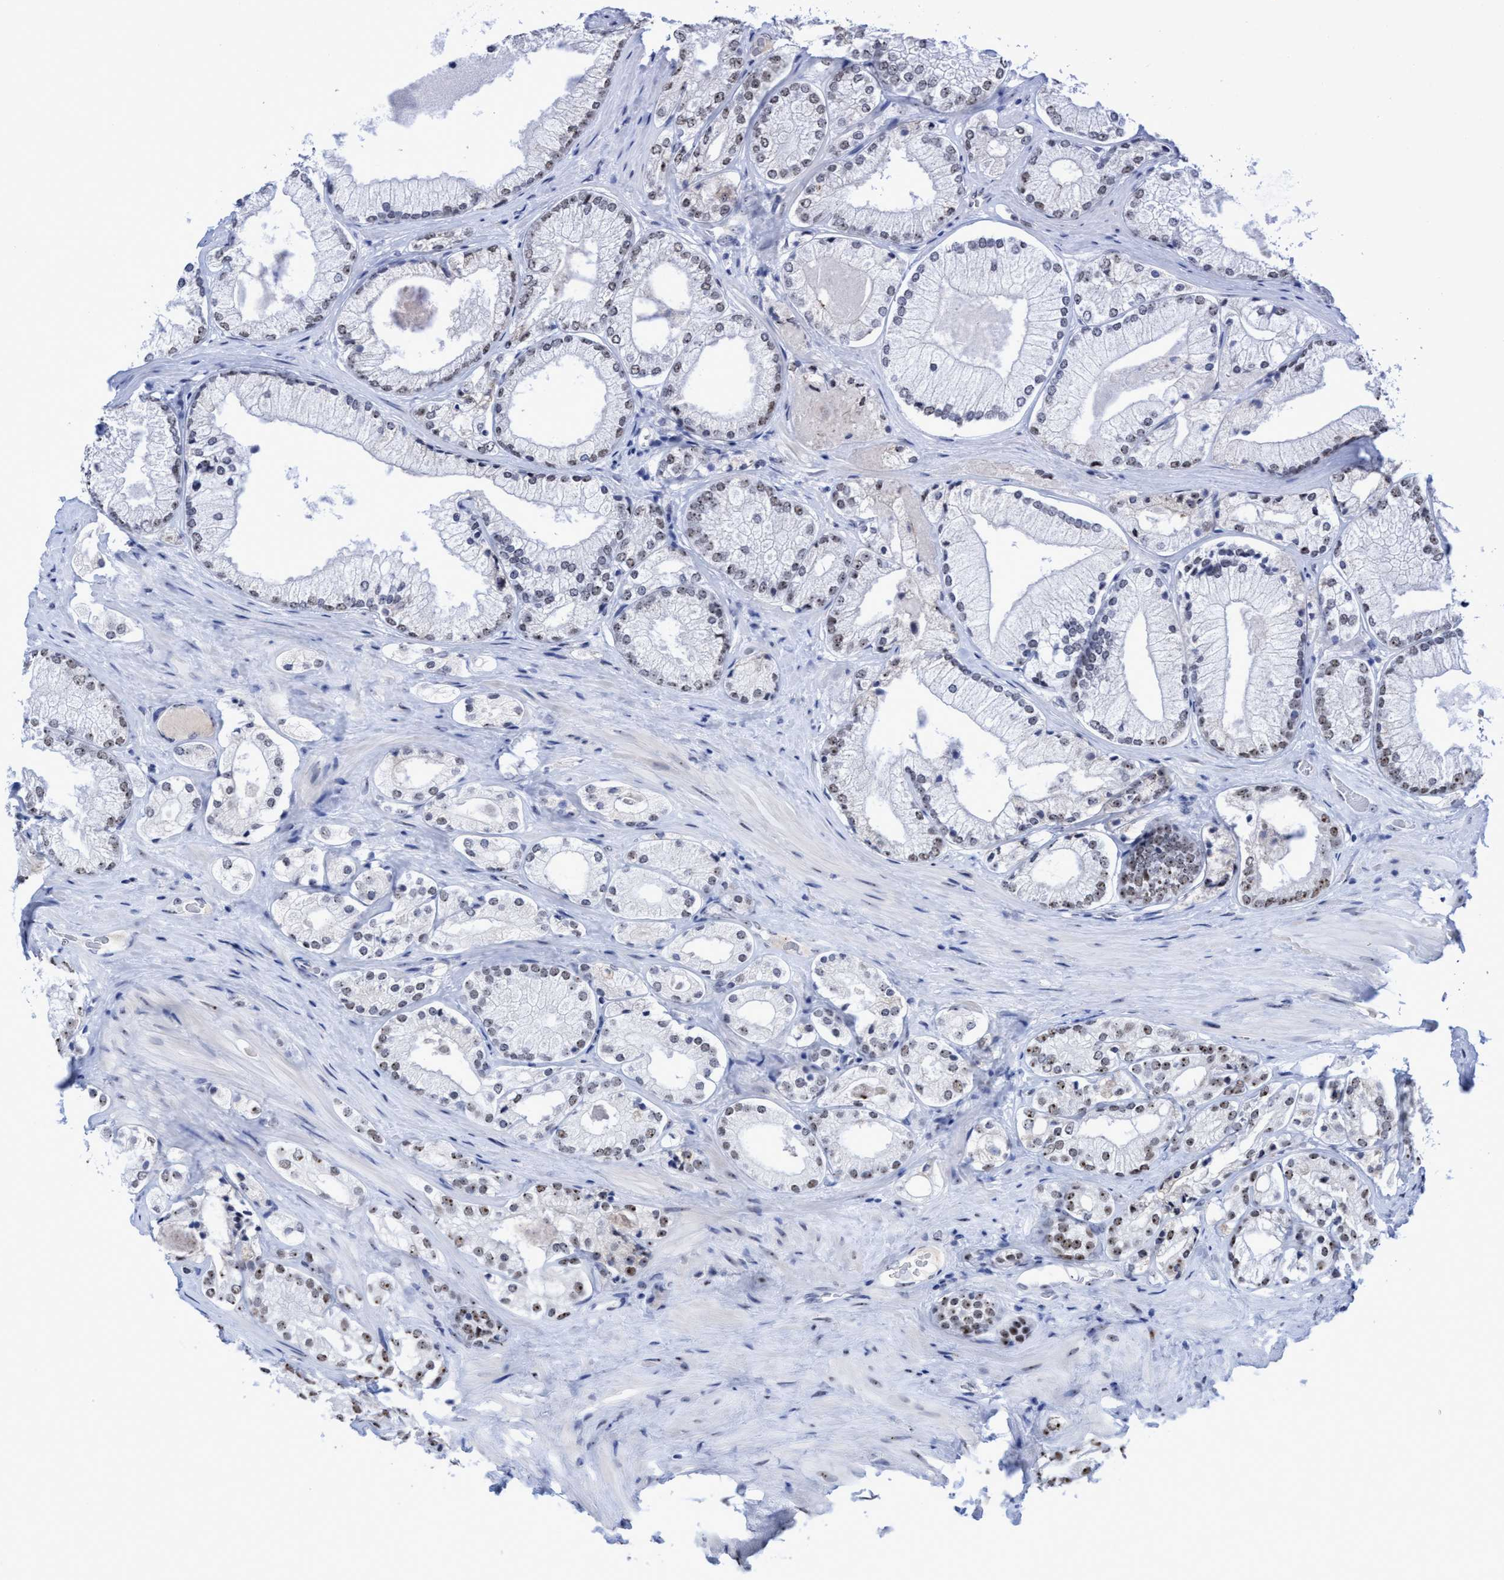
{"staining": {"intensity": "moderate", "quantity": "25%-75%", "location": "nuclear"}, "tissue": "prostate cancer", "cell_type": "Tumor cells", "image_type": "cancer", "snomed": [{"axis": "morphology", "description": "Adenocarcinoma, Low grade"}, {"axis": "topography", "description": "Prostate"}], "caption": "This micrograph demonstrates immunohistochemistry staining of human adenocarcinoma (low-grade) (prostate), with medium moderate nuclear expression in approximately 25%-75% of tumor cells.", "gene": "EFCAB10", "patient": {"sex": "male", "age": 65}}